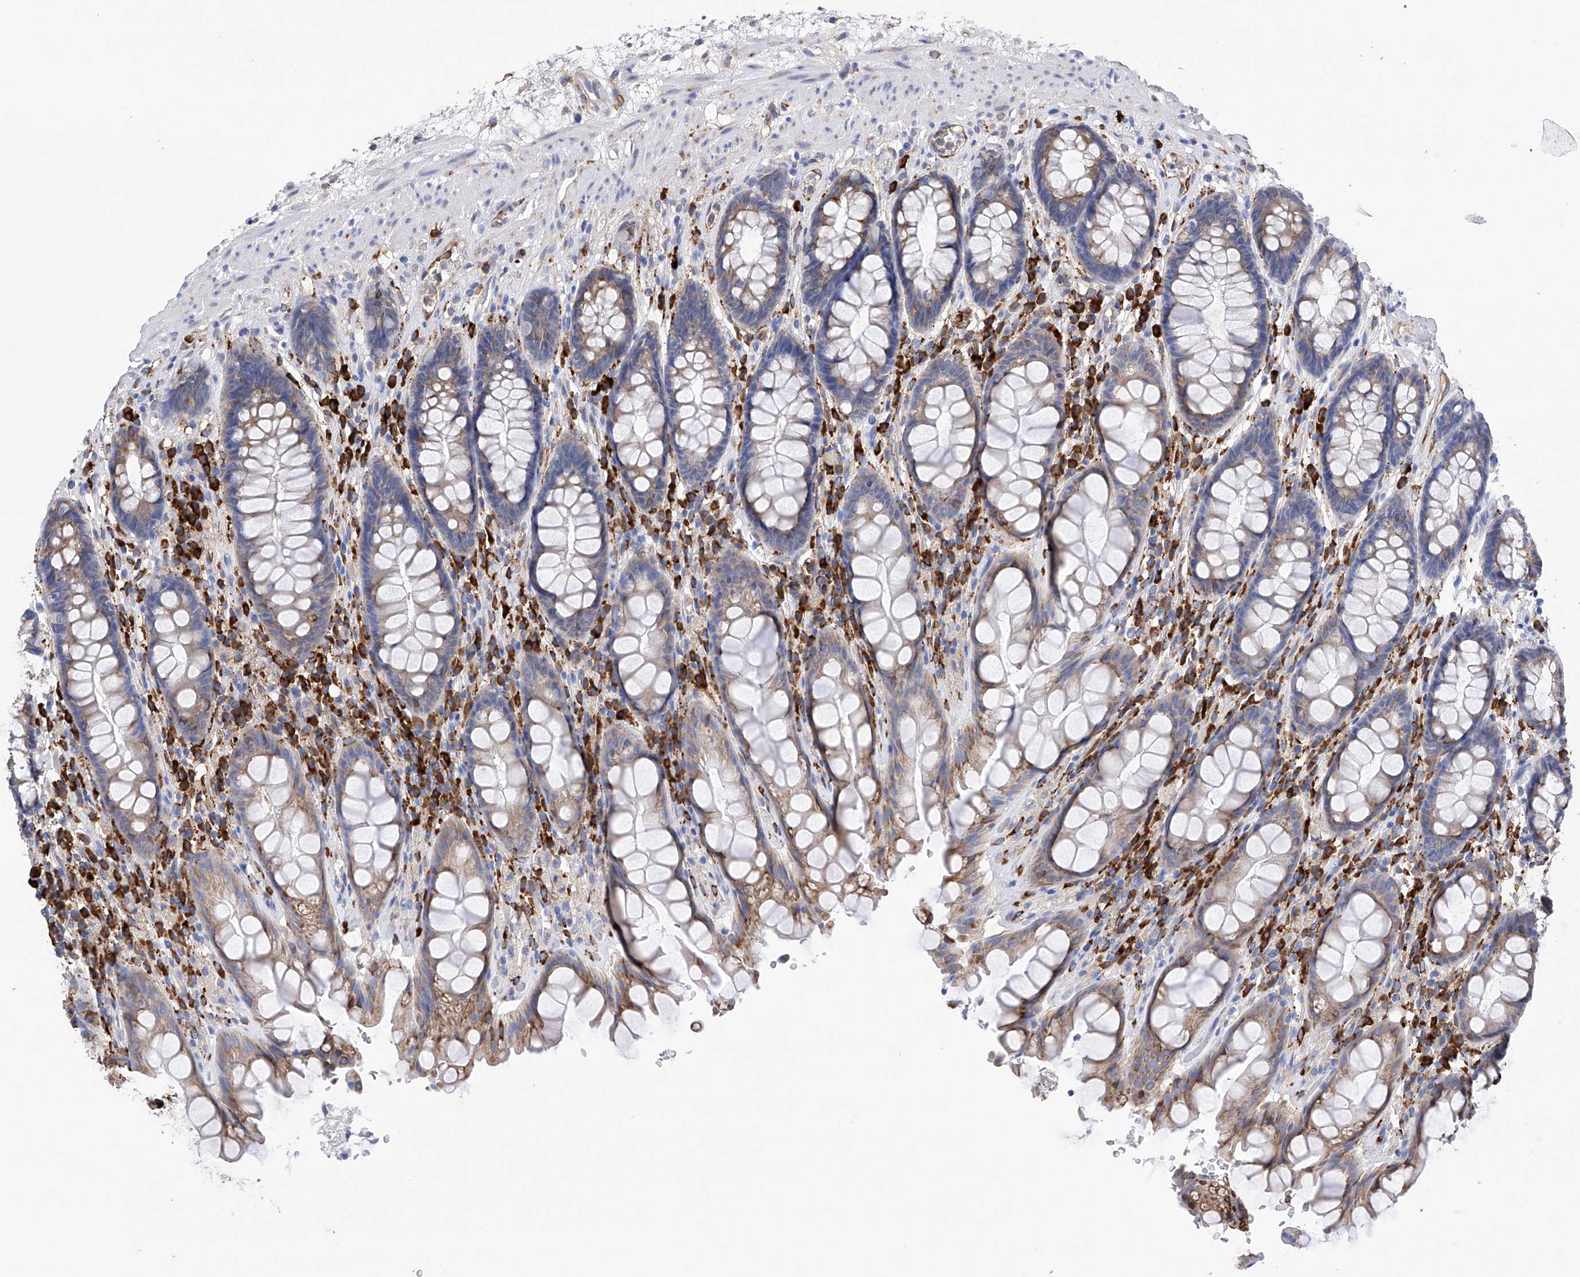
{"staining": {"intensity": "moderate", "quantity": "25%-75%", "location": "cytoplasmic/membranous"}, "tissue": "rectum", "cell_type": "Glandular cells", "image_type": "normal", "snomed": [{"axis": "morphology", "description": "Normal tissue, NOS"}, {"axis": "topography", "description": "Rectum"}], "caption": "Immunohistochemistry (IHC) staining of normal rectum, which reveals medium levels of moderate cytoplasmic/membranous positivity in about 25%-75% of glandular cells indicating moderate cytoplasmic/membranous protein staining. The staining was performed using DAB (3,3'-diaminobenzidine) (brown) for protein detection and nuclei were counterstained in hematoxylin (blue).", "gene": "PDIA5", "patient": {"sex": "male", "age": 64}}